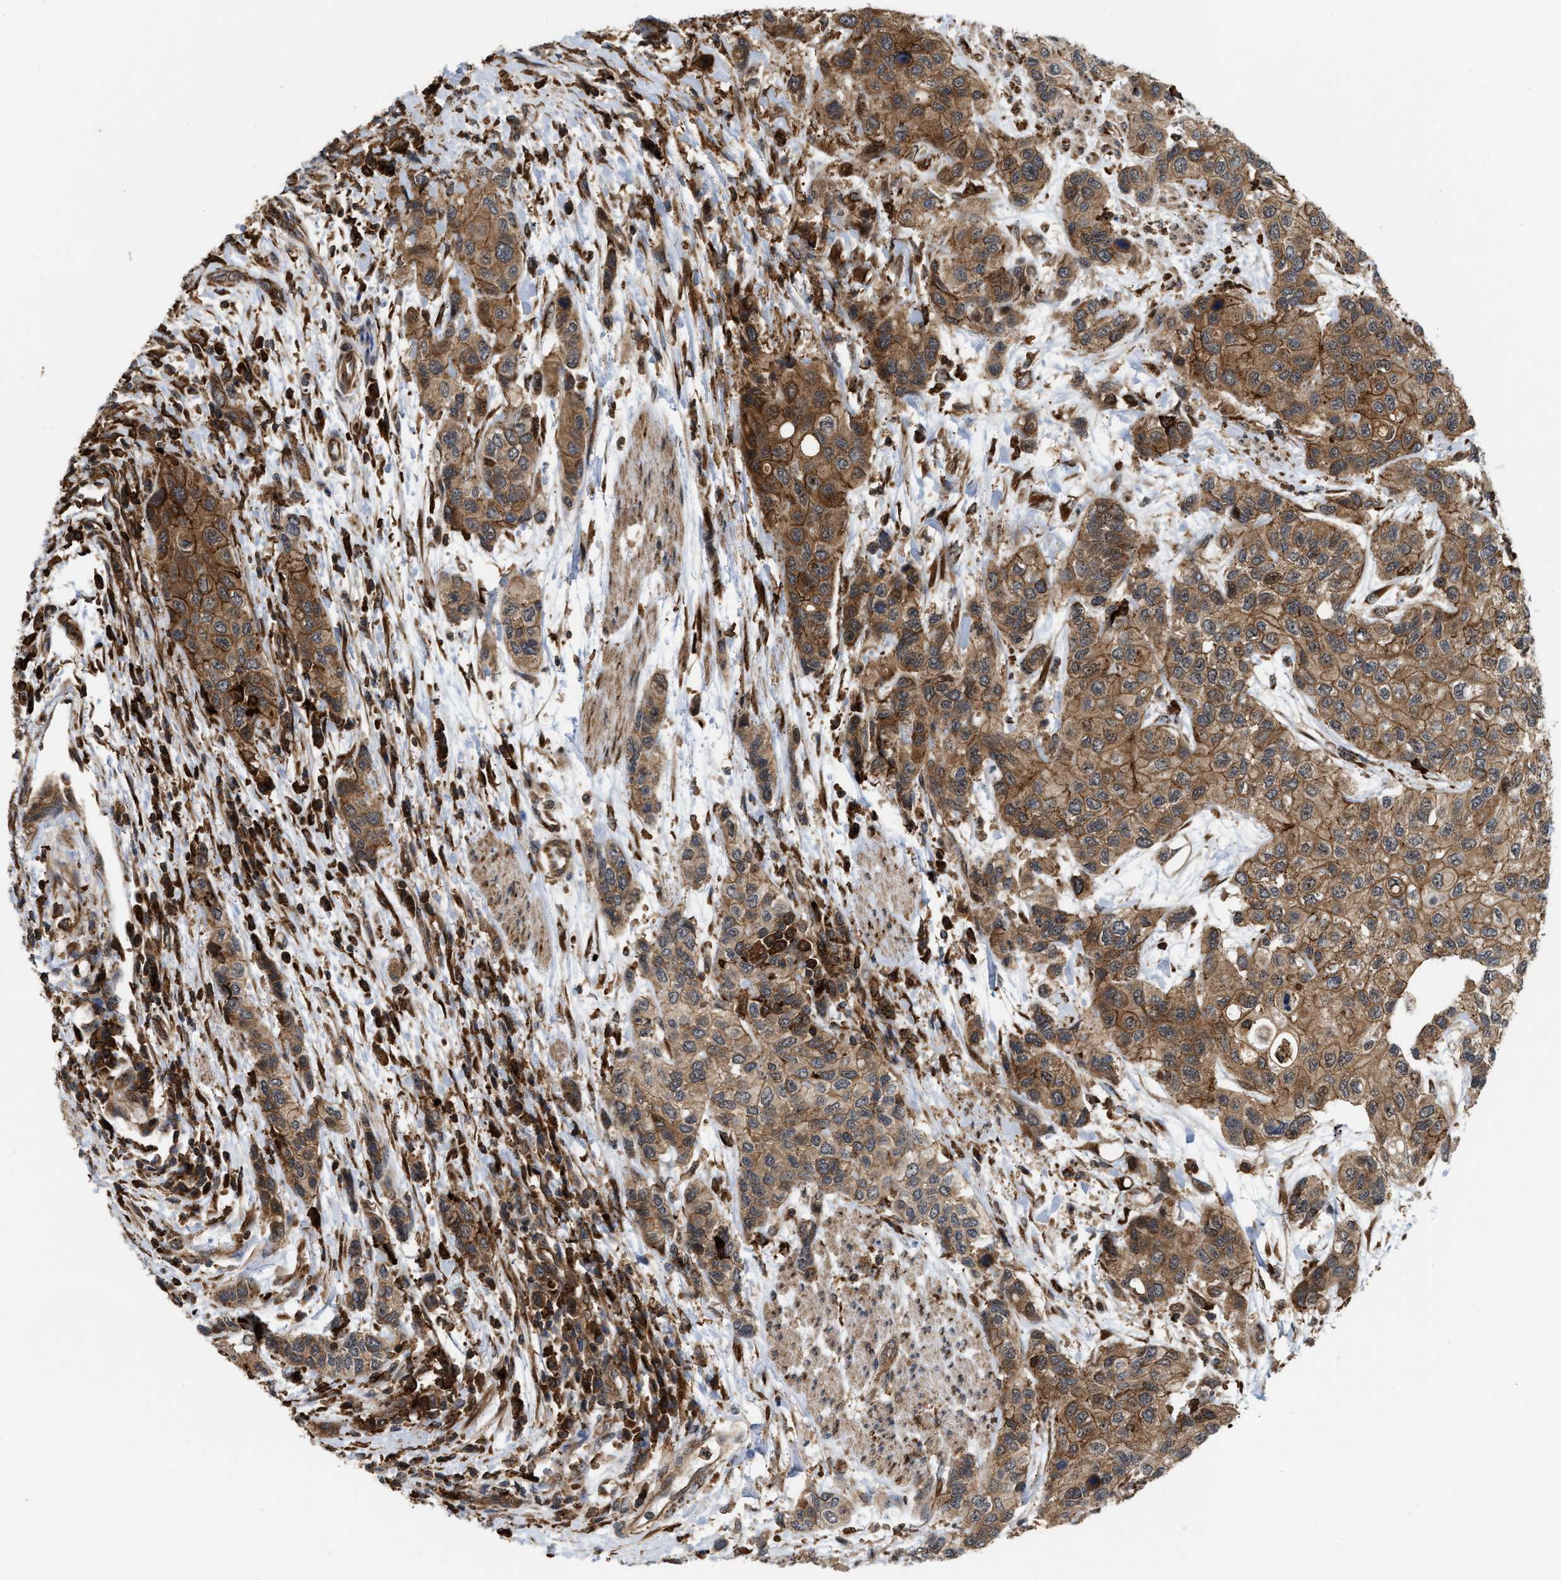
{"staining": {"intensity": "moderate", "quantity": ">75%", "location": "cytoplasmic/membranous"}, "tissue": "urothelial cancer", "cell_type": "Tumor cells", "image_type": "cancer", "snomed": [{"axis": "morphology", "description": "Urothelial carcinoma, High grade"}, {"axis": "topography", "description": "Urinary bladder"}], "caption": "Brown immunohistochemical staining in human urothelial cancer exhibits moderate cytoplasmic/membranous expression in about >75% of tumor cells.", "gene": "IQCE", "patient": {"sex": "female", "age": 56}}